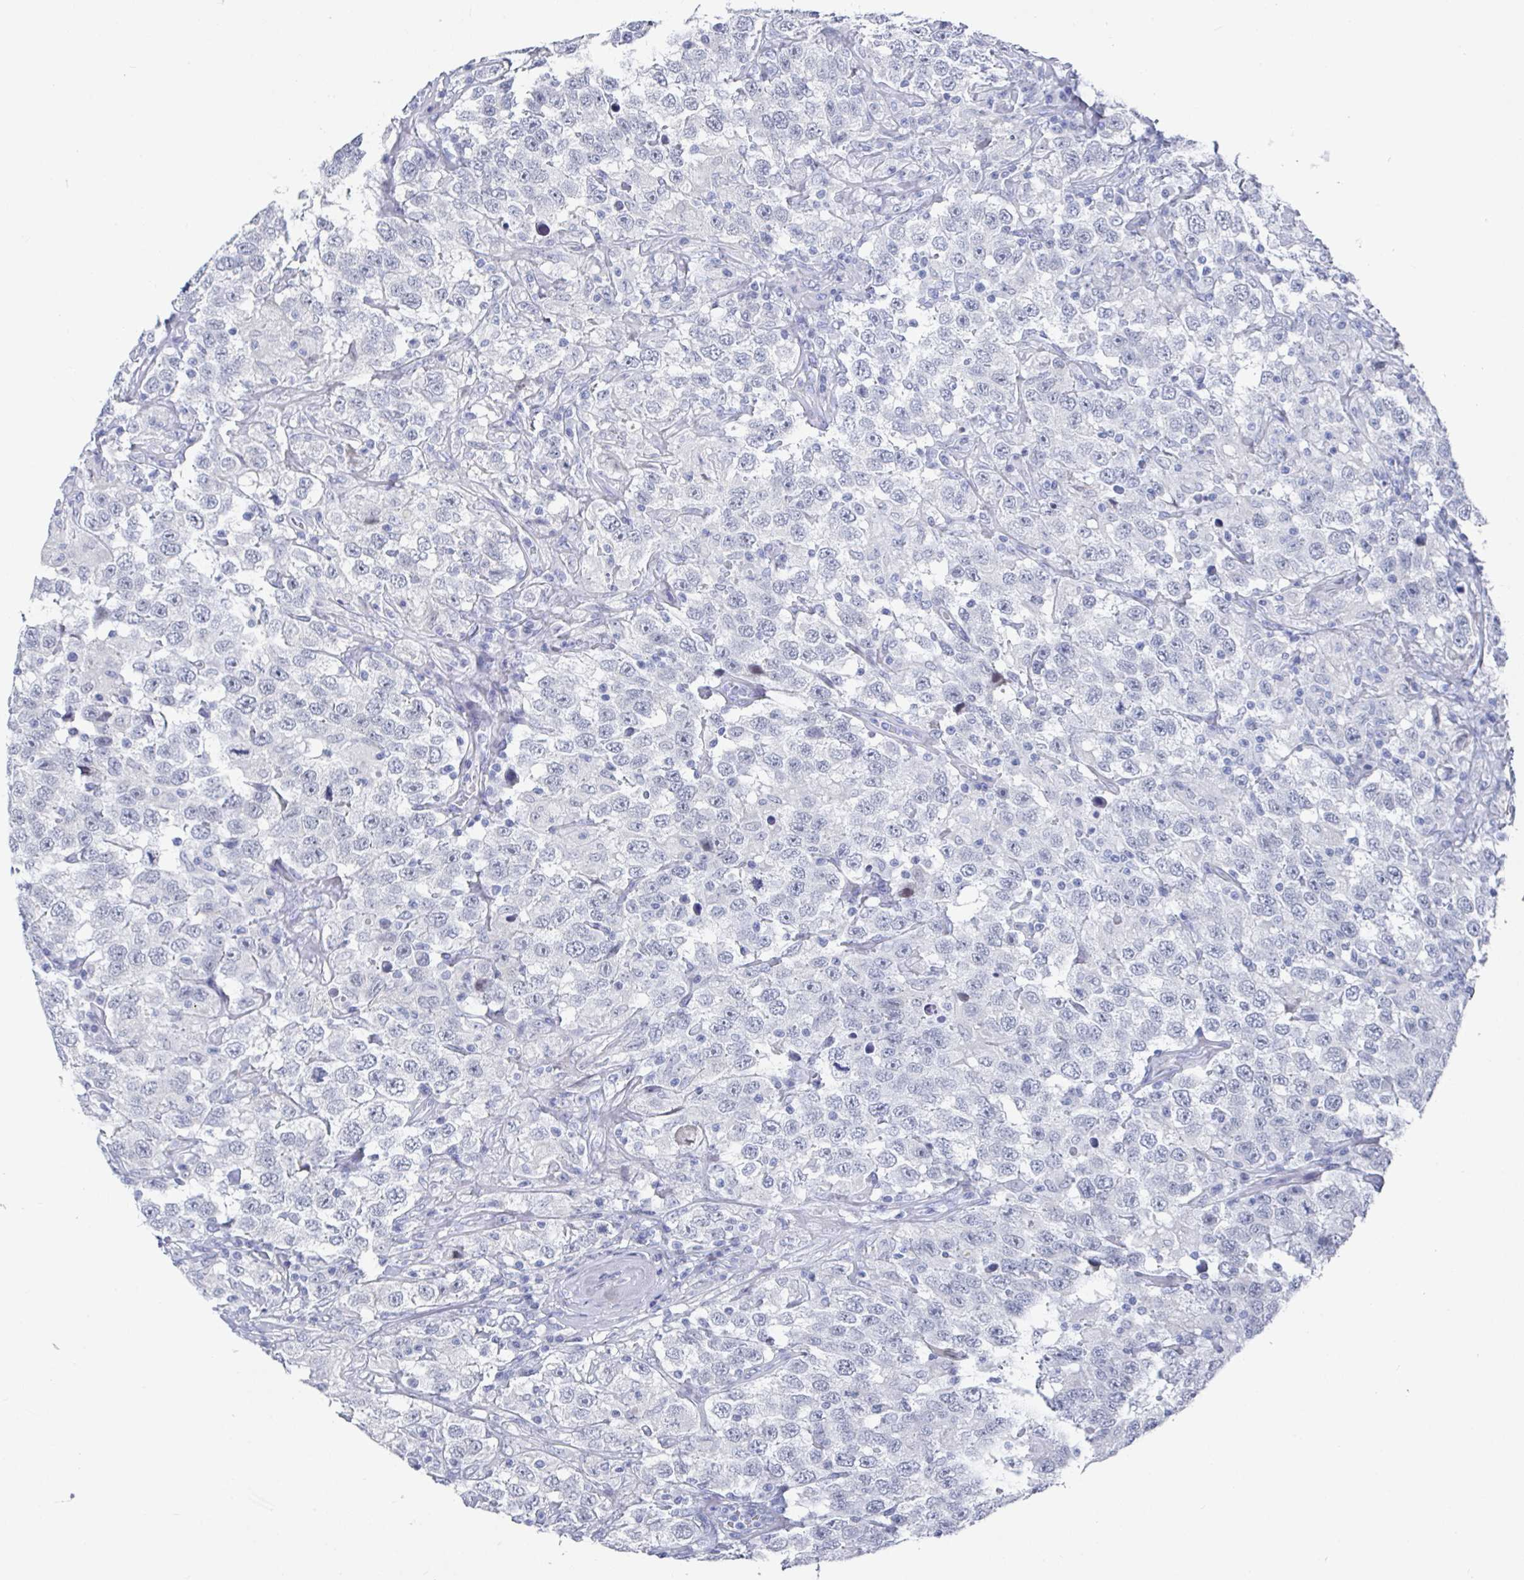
{"staining": {"intensity": "negative", "quantity": "none", "location": "none"}, "tissue": "testis cancer", "cell_type": "Tumor cells", "image_type": "cancer", "snomed": [{"axis": "morphology", "description": "Seminoma, NOS"}, {"axis": "topography", "description": "Testis"}], "caption": "Tumor cells show no significant protein positivity in seminoma (testis).", "gene": "CAMKV", "patient": {"sex": "male", "age": 41}}